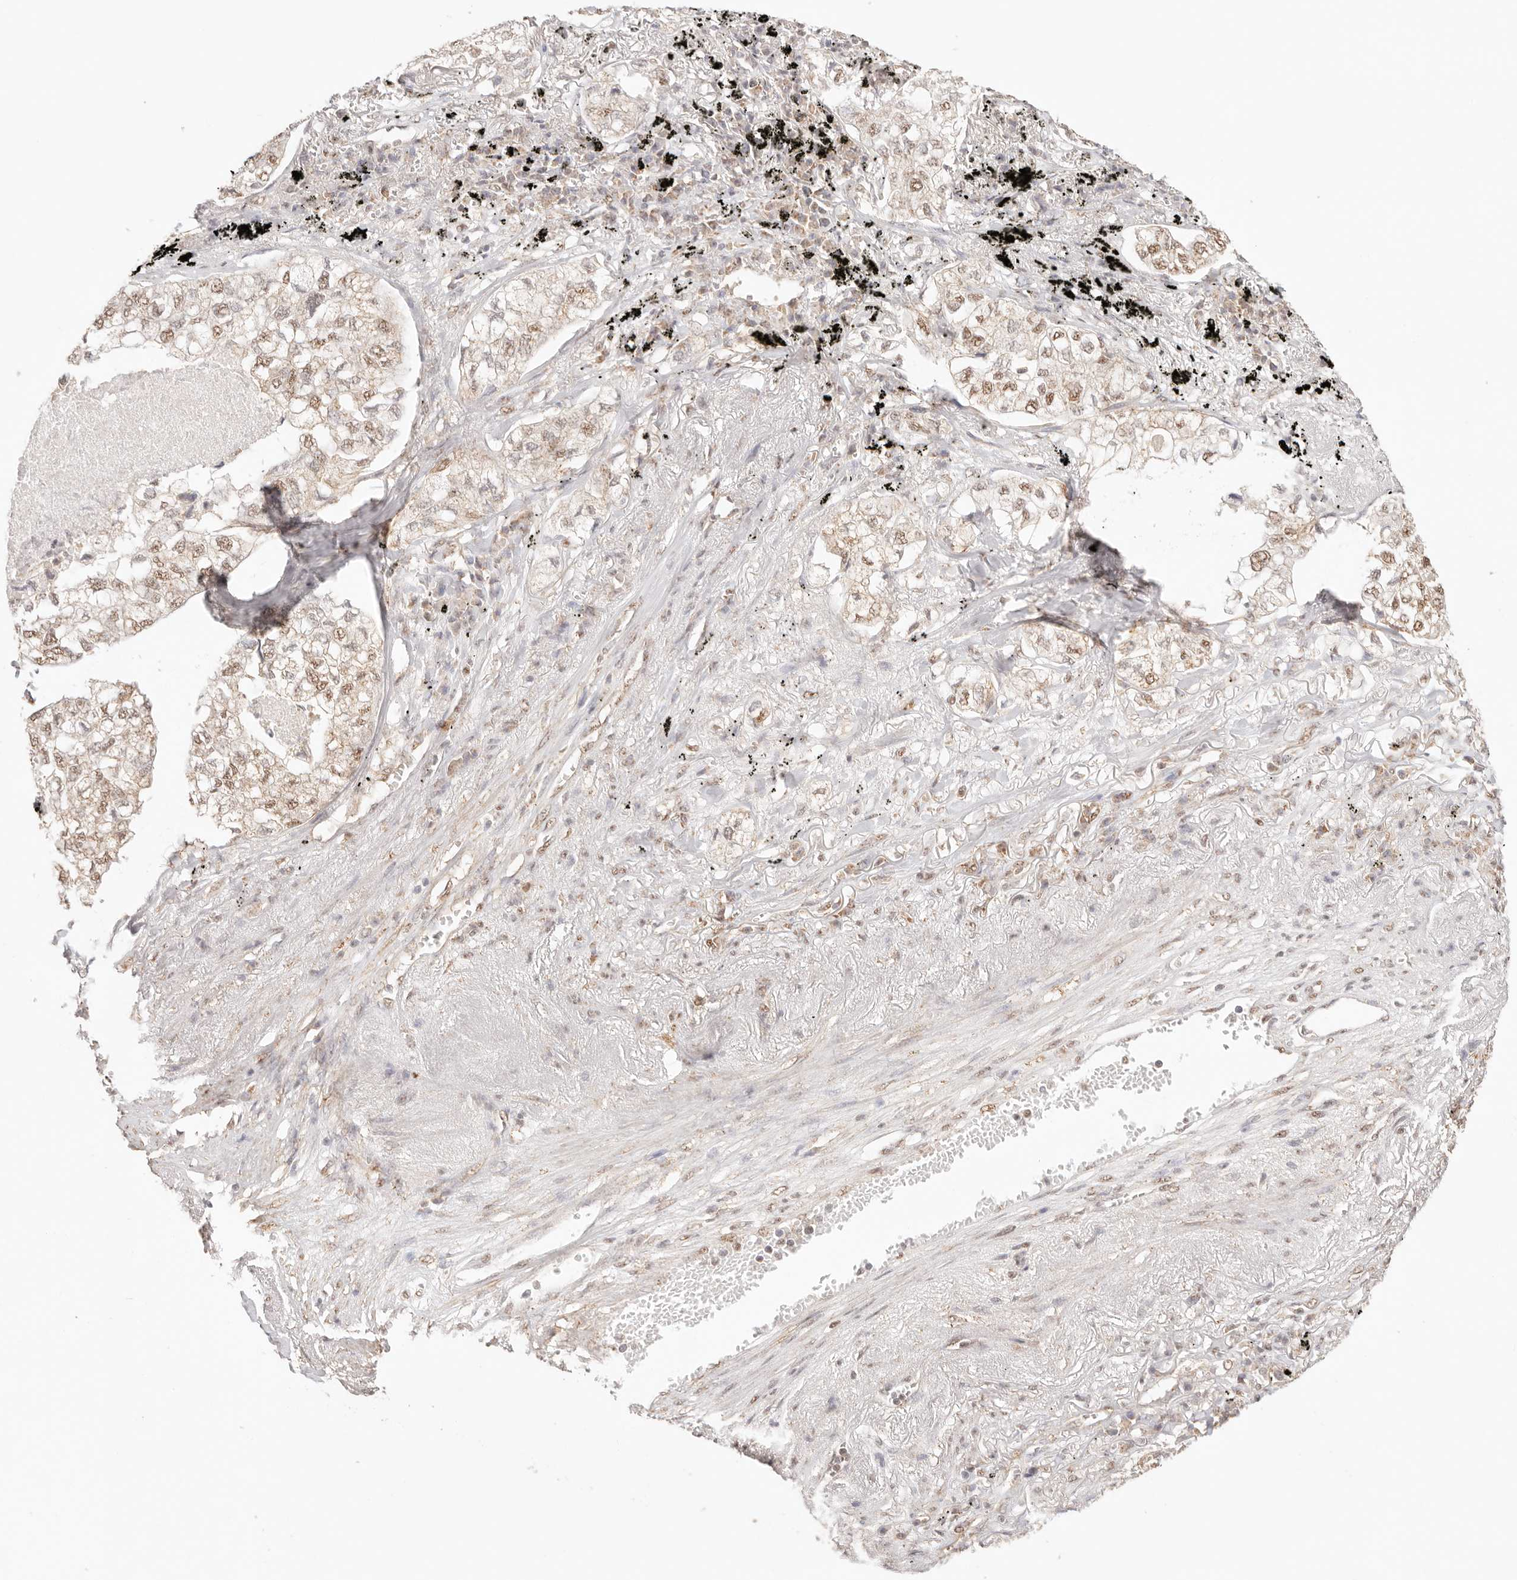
{"staining": {"intensity": "weak", "quantity": ">75%", "location": "cytoplasmic/membranous,nuclear"}, "tissue": "lung cancer", "cell_type": "Tumor cells", "image_type": "cancer", "snomed": [{"axis": "morphology", "description": "Adenocarcinoma, NOS"}, {"axis": "topography", "description": "Lung"}], "caption": "IHC (DAB) staining of human lung adenocarcinoma shows weak cytoplasmic/membranous and nuclear protein staining in approximately >75% of tumor cells.", "gene": "IL1R2", "patient": {"sex": "male", "age": 65}}